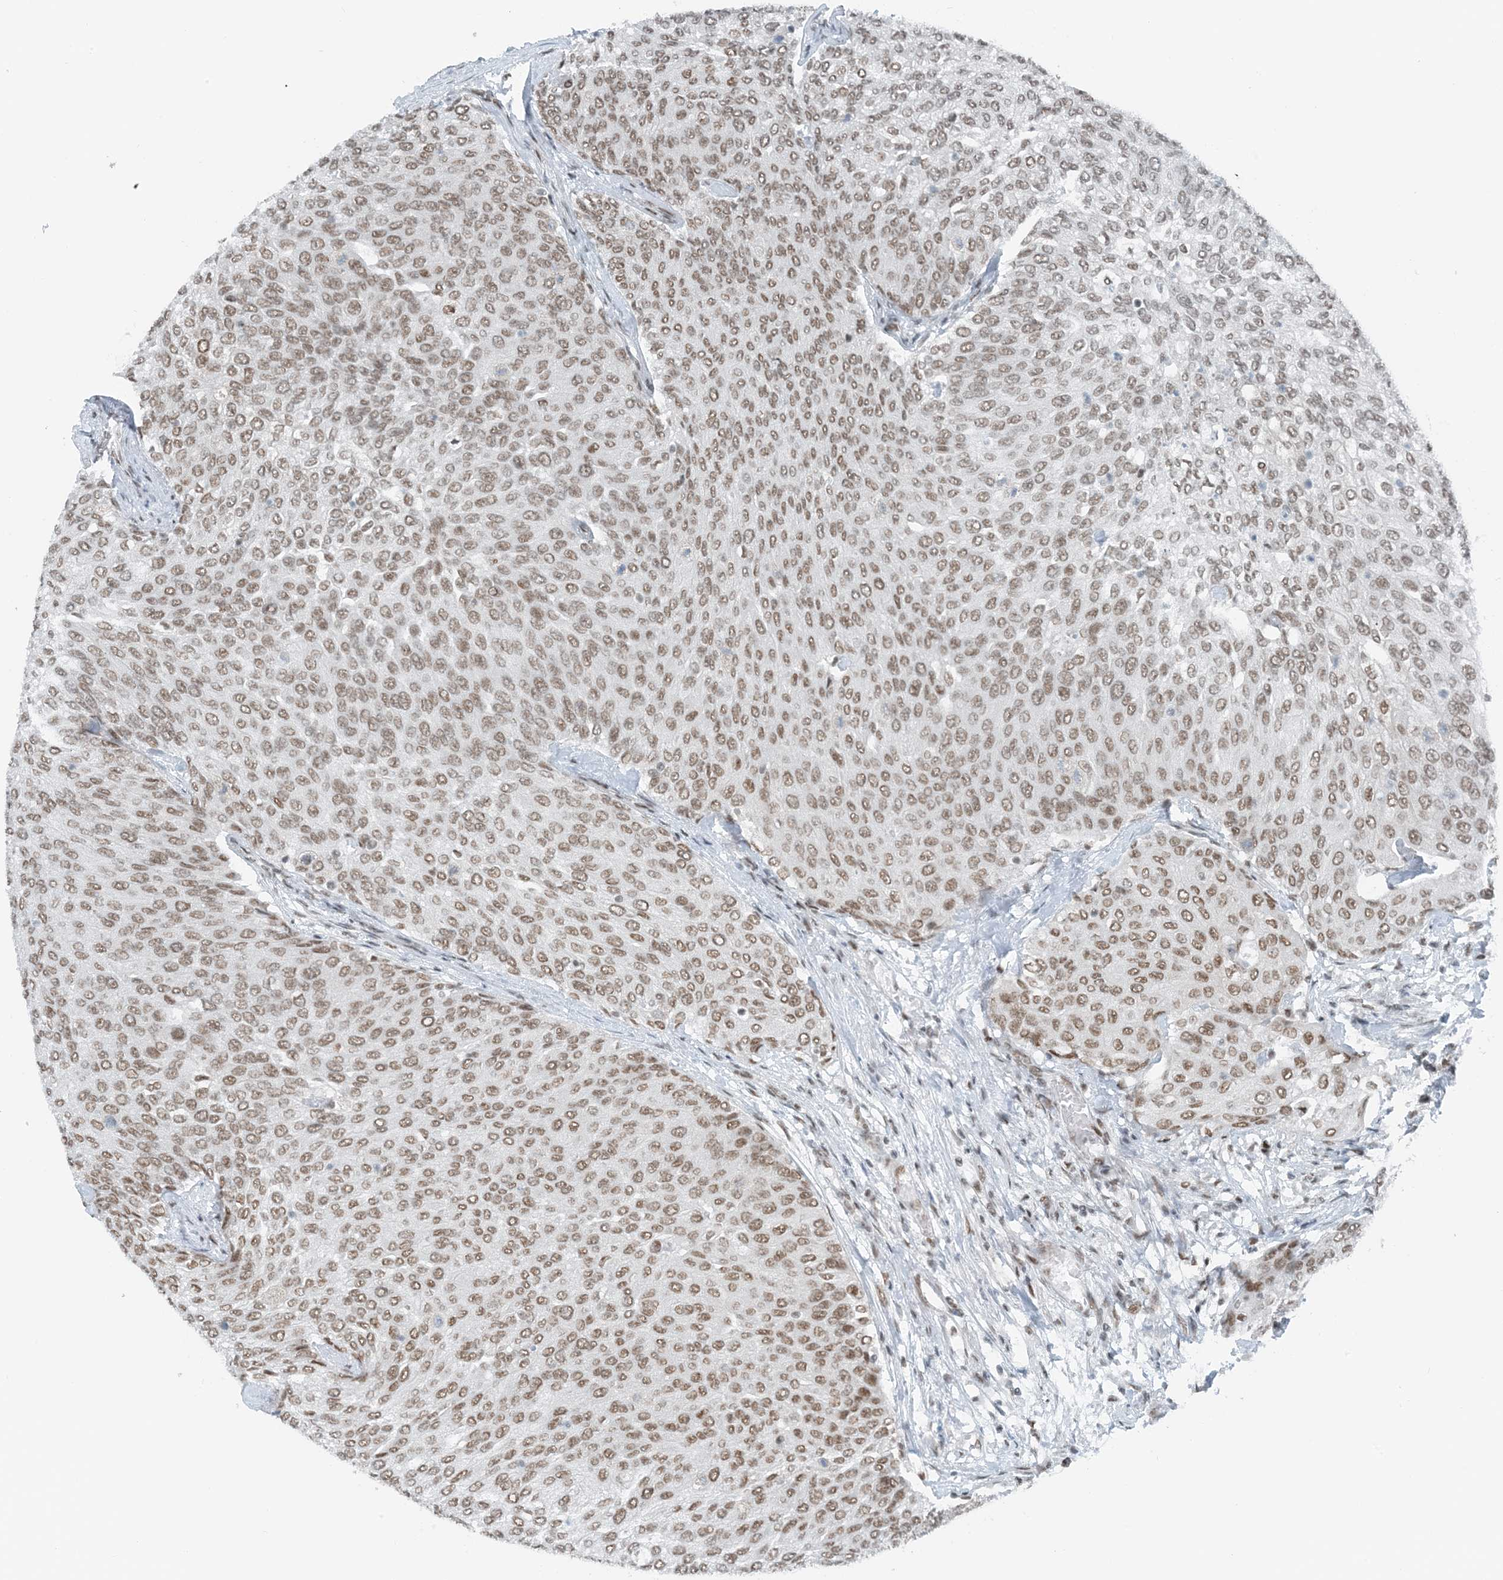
{"staining": {"intensity": "moderate", "quantity": ">75%", "location": "nuclear"}, "tissue": "urothelial cancer", "cell_type": "Tumor cells", "image_type": "cancer", "snomed": [{"axis": "morphology", "description": "Urothelial carcinoma, Low grade"}, {"axis": "topography", "description": "Urinary bladder"}], "caption": "Protein analysis of urothelial cancer tissue demonstrates moderate nuclear positivity in approximately >75% of tumor cells.", "gene": "ZNF500", "patient": {"sex": "female", "age": 79}}